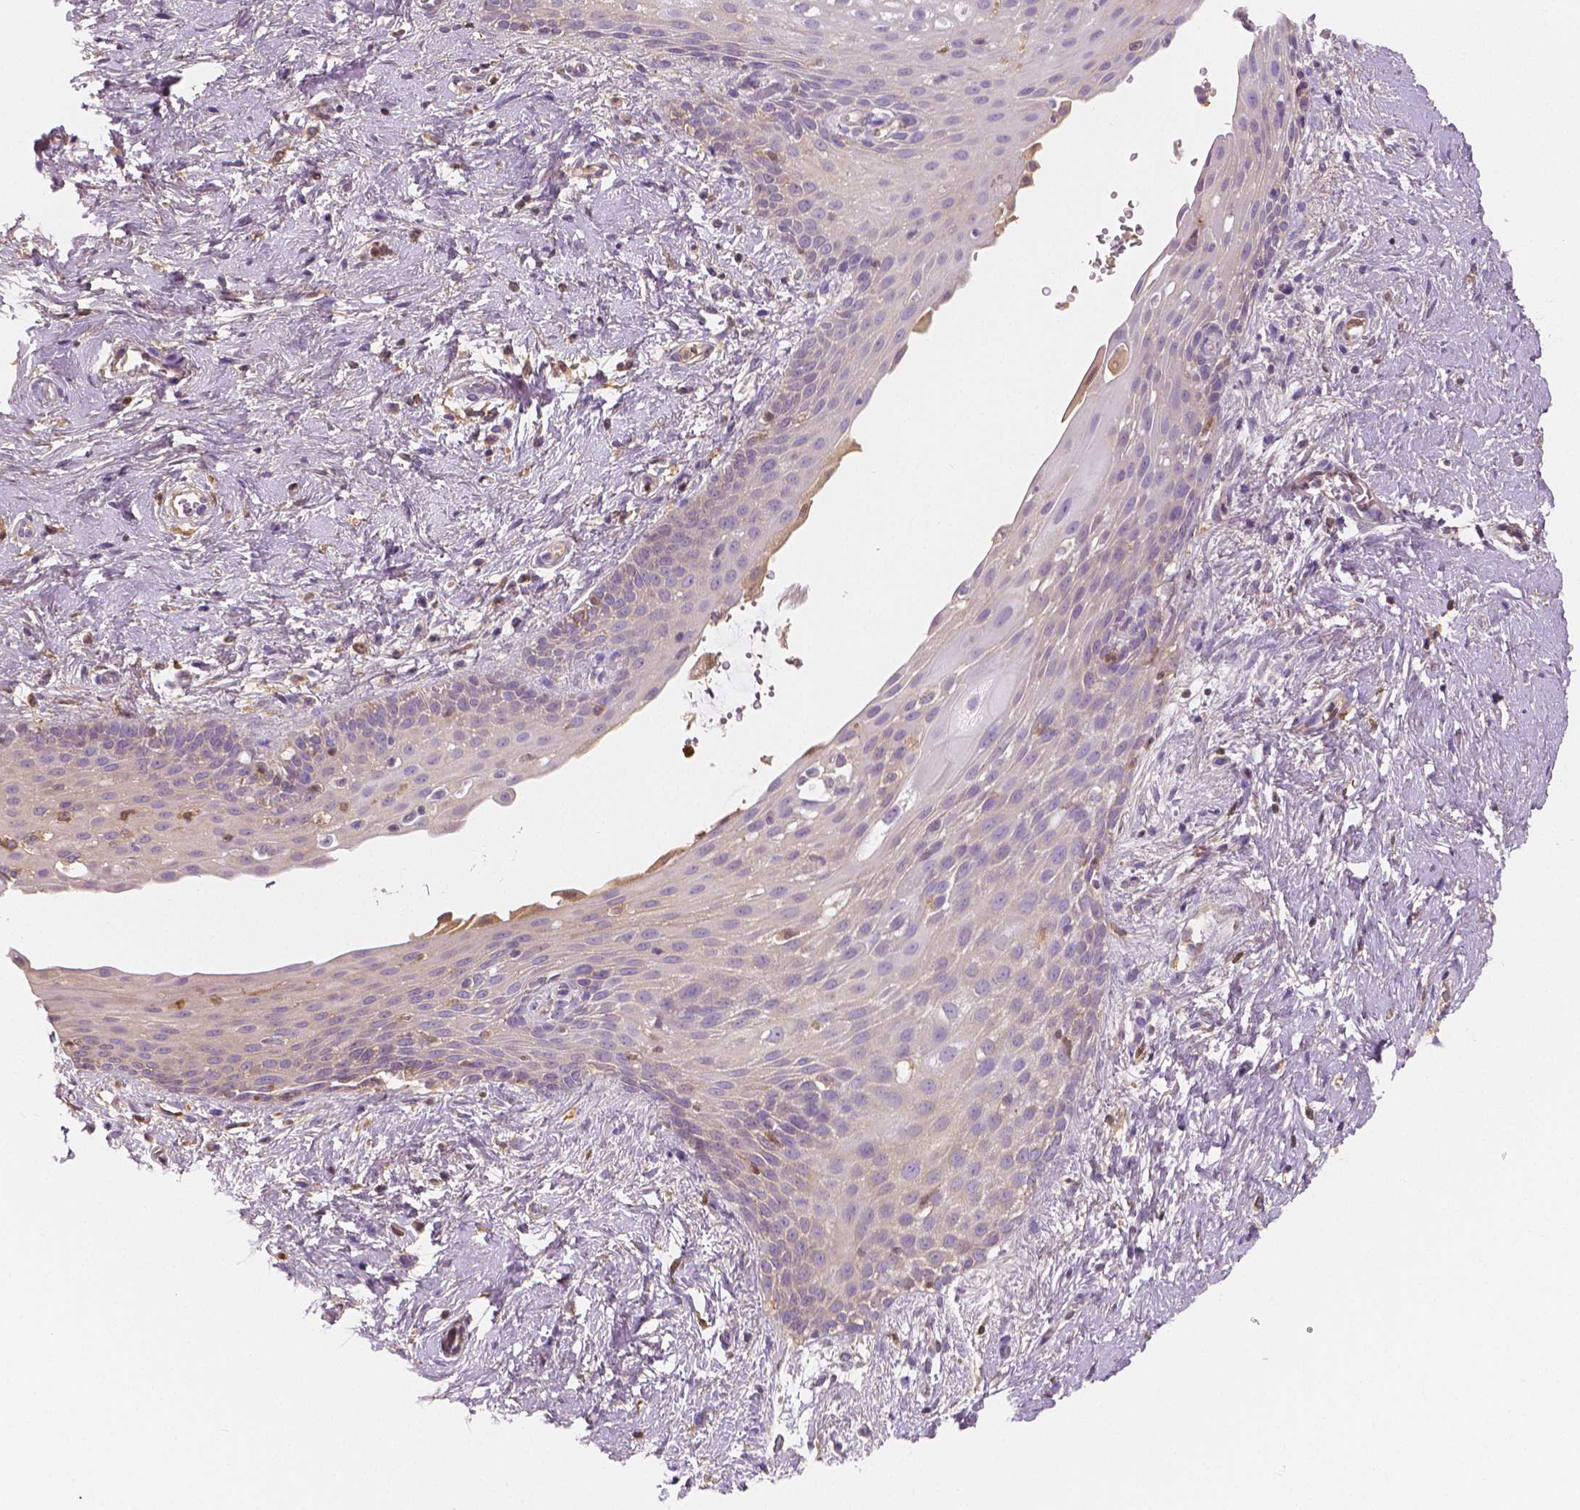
{"staining": {"intensity": "moderate", "quantity": "<25%", "location": "cytoplasmic/membranous,nuclear"}, "tissue": "skin", "cell_type": "Epidermal cells", "image_type": "normal", "snomed": [{"axis": "morphology", "description": "Normal tissue, NOS"}, {"axis": "topography", "description": "Anal"}], "caption": "A low amount of moderate cytoplasmic/membranous,nuclear positivity is present in about <25% of epidermal cells in normal skin.", "gene": "APOA4", "patient": {"sex": "female", "age": 46}}